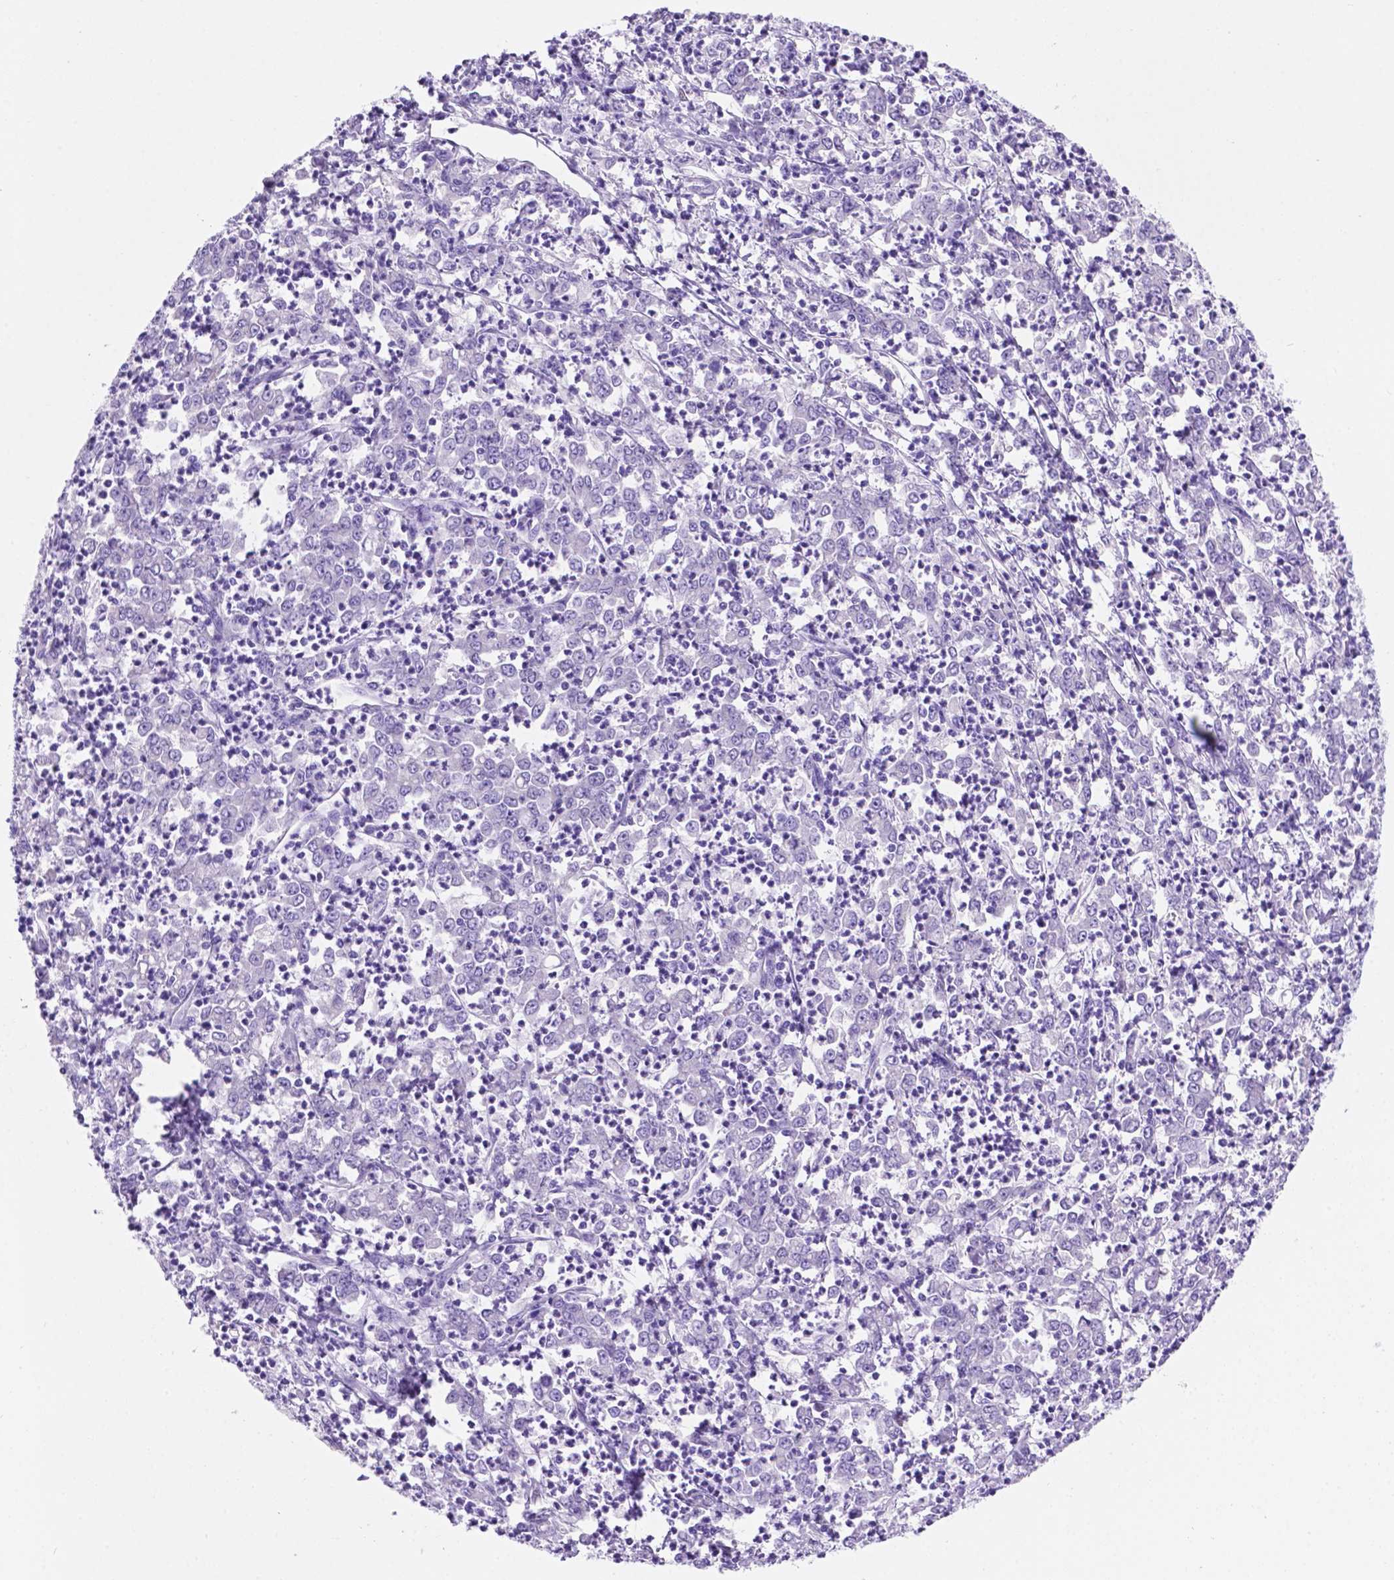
{"staining": {"intensity": "negative", "quantity": "none", "location": "none"}, "tissue": "stomach cancer", "cell_type": "Tumor cells", "image_type": "cancer", "snomed": [{"axis": "morphology", "description": "Adenocarcinoma, NOS"}, {"axis": "topography", "description": "Stomach, lower"}], "caption": "The photomicrograph reveals no significant positivity in tumor cells of adenocarcinoma (stomach). (IHC, brightfield microscopy, high magnification).", "gene": "TMEM210", "patient": {"sex": "female", "age": 71}}